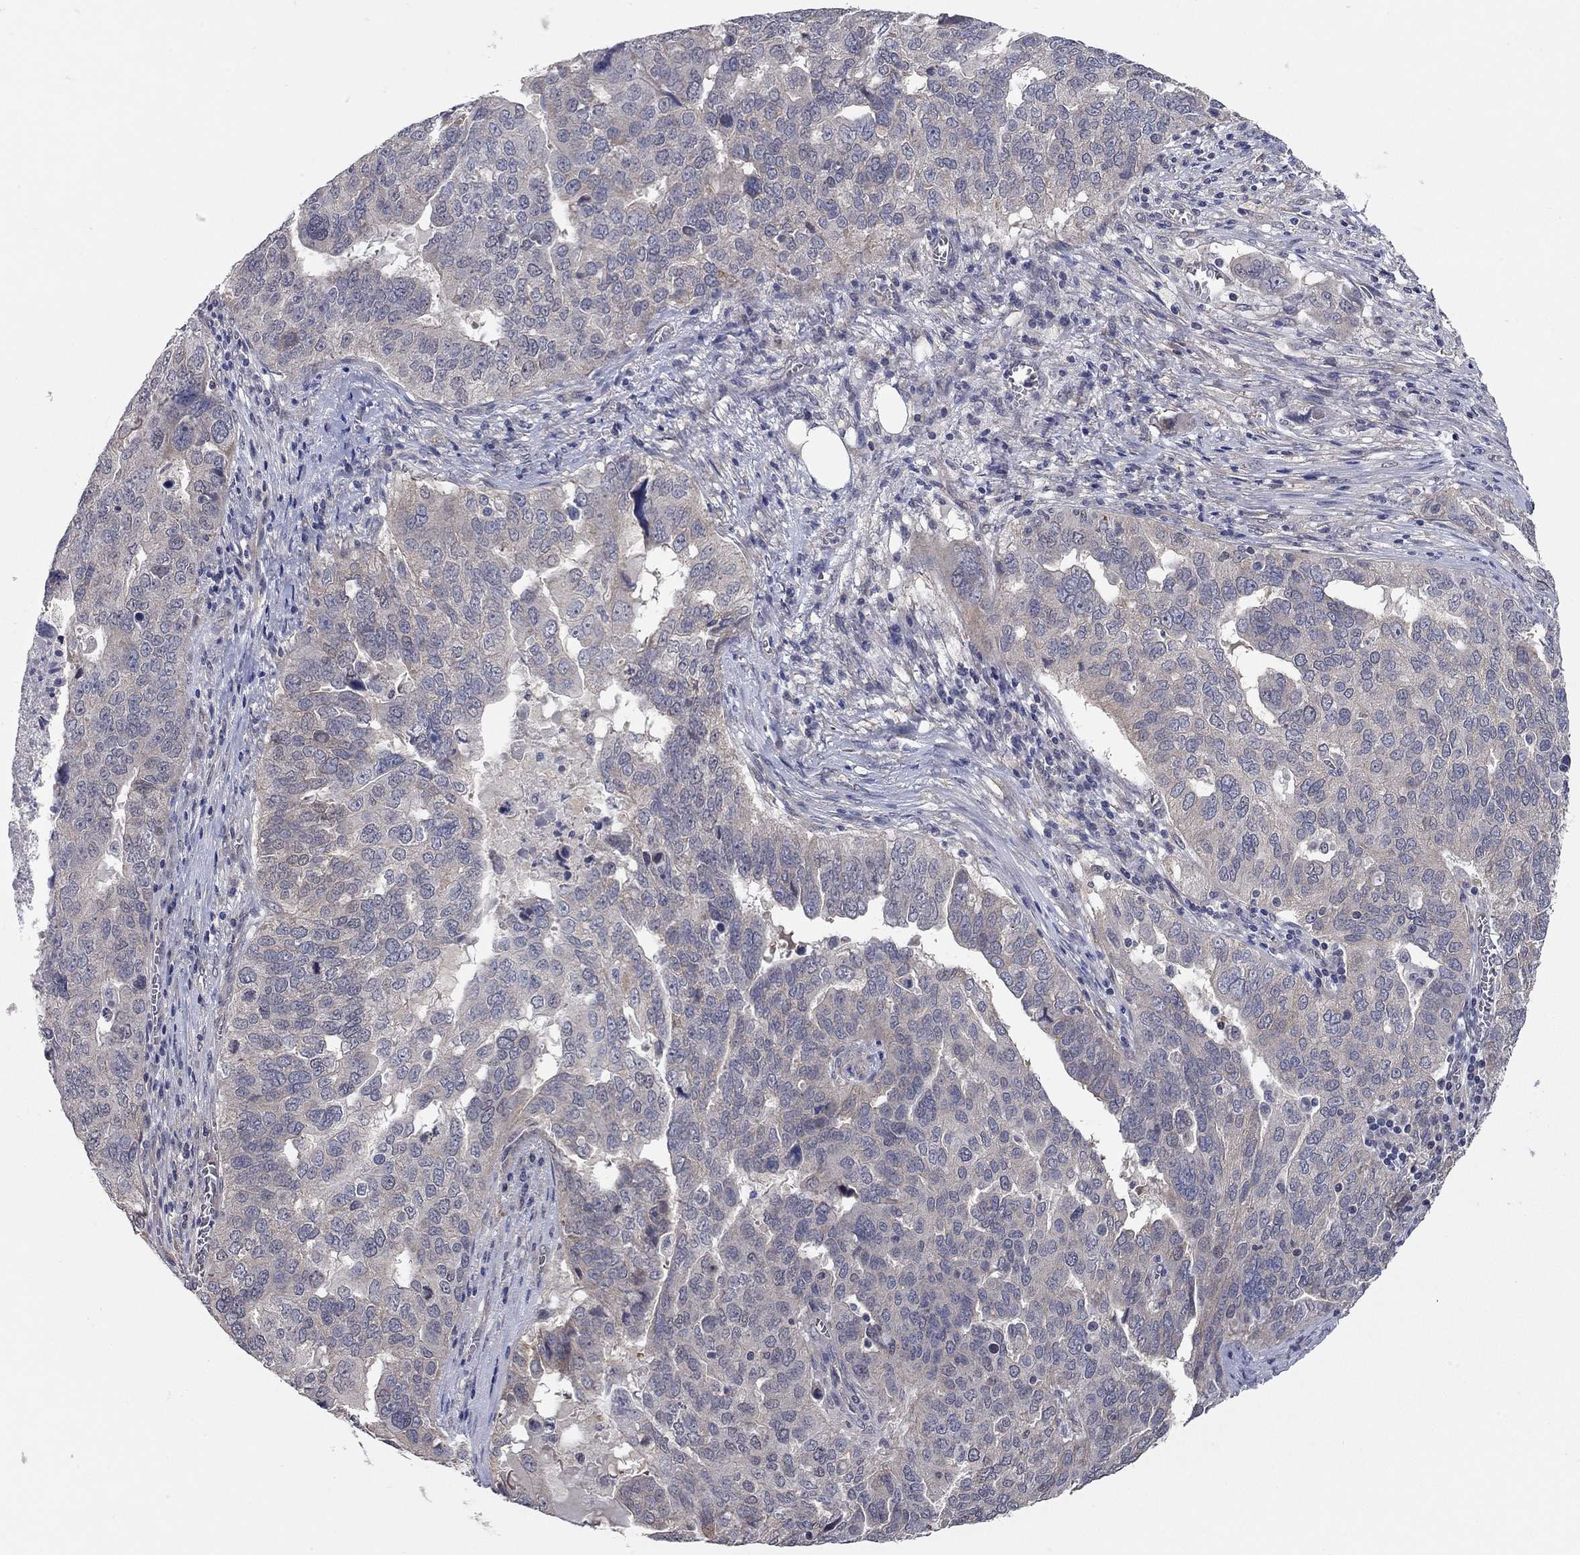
{"staining": {"intensity": "negative", "quantity": "none", "location": "none"}, "tissue": "ovarian cancer", "cell_type": "Tumor cells", "image_type": "cancer", "snomed": [{"axis": "morphology", "description": "Carcinoma, endometroid"}, {"axis": "topography", "description": "Soft tissue"}, {"axis": "topography", "description": "Ovary"}], "caption": "Ovarian cancer (endometroid carcinoma) stained for a protein using IHC demonstrates no staining tumor cells.", "gene": "WASF3", "patient": {"sex": "female", "age": 52}}